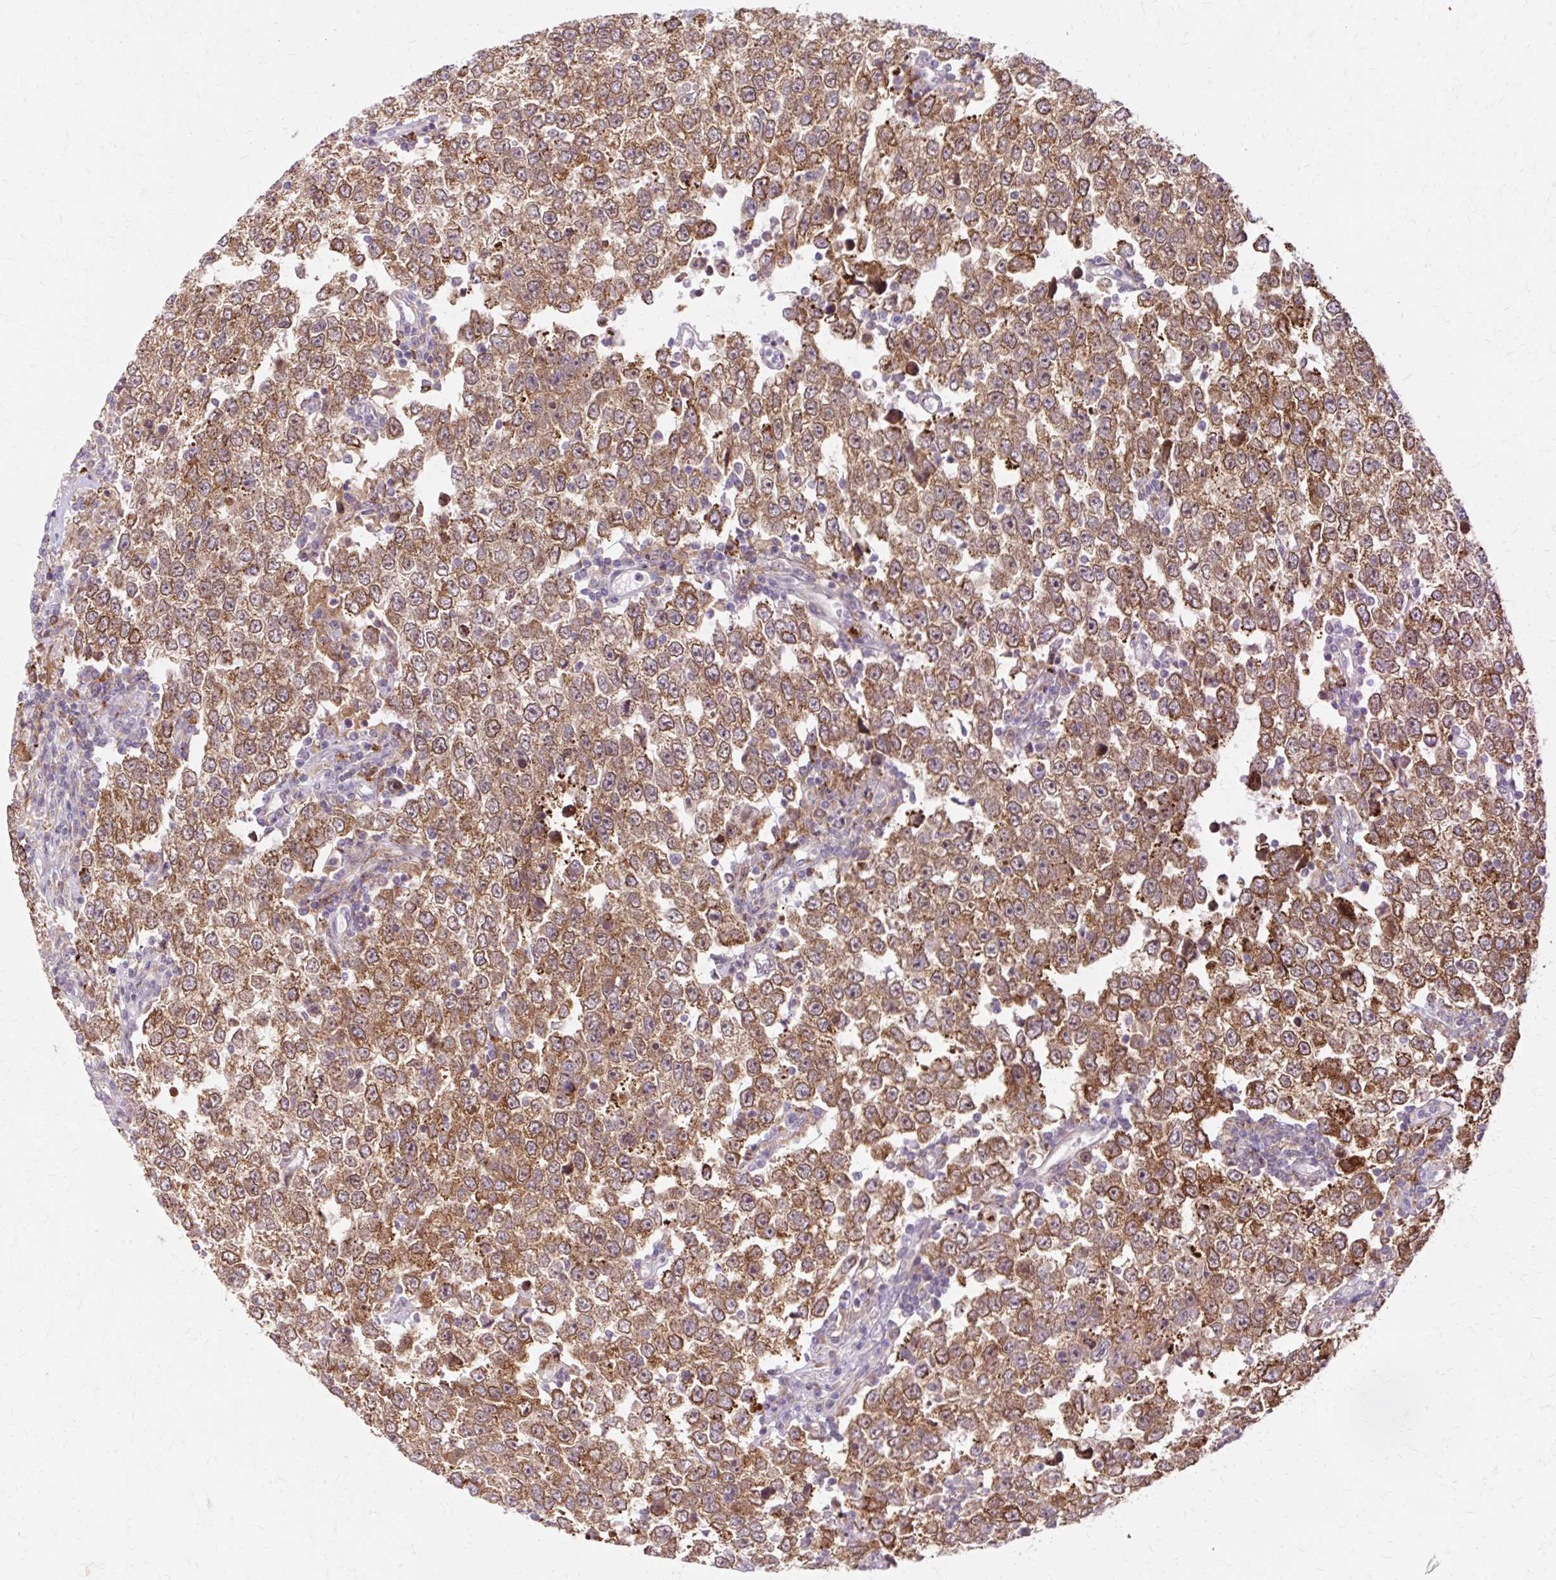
{"staining": {"intensity": "moderate", "quantity": ">75%", "location": "cytoplasmic/membranous"}, "tissue": "testis cancer", "cell_type": "Tumor cells", "image_type": "cancer", "snomed": [{"axis": "morphology", "description": "Seminoma, NOS"}, {"axis": "morphology", "description": "Carcinoma, Embryonal, NOS"}, {"axis": "topography", "description": "Testis"}], "caption": "About >75% of tumor cells in testis cancer (embryonal carcinoma) exhibit moderate cytoplasmic/membranous protein positivity as visualized by brown immunohistochemical staining.", "gene": "GEMIN2", "patient": {"sex": "male", "age": 28}}